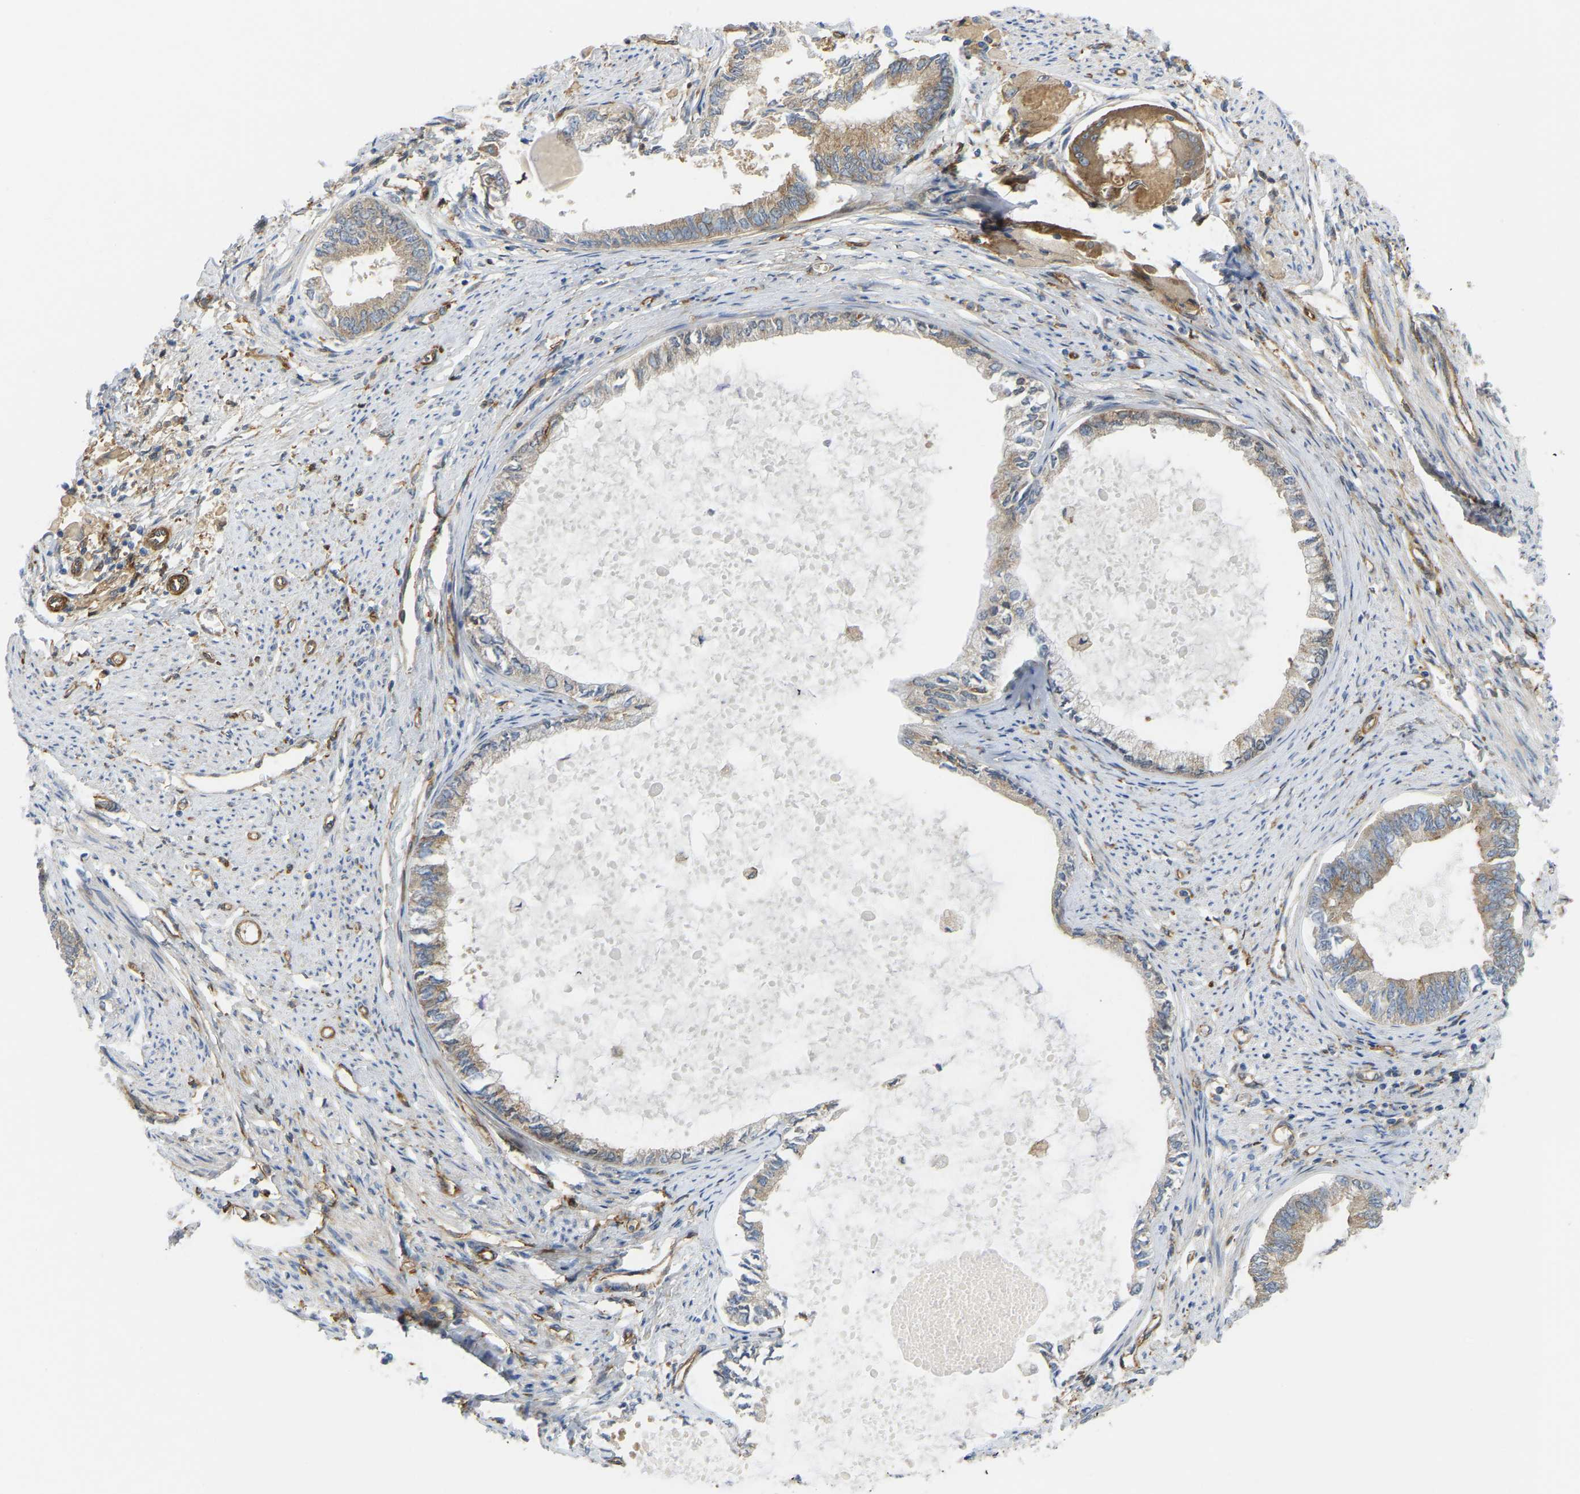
{"staining": {"intensity": "moderate", "quantity": "<25%", "location": "cytoplasmic/membranous"}, "tissue": "endometrial cancer", "cell_type": "Tumor cells", "image_type": "cancer", "snomed": [{"axis": "morphology", "description": "Adenocarcinoma, NOS"}, {"axis": "topography", "description": "Endometrium"}], "caption": "IHC of endometrial cancer (adenocarcinoma) shows low levels of moderate cytoplasmic/membranous positivity in about <25% of tumor cells.", "gene": "PICALM", "patient": {"sex": "female", "age": 86}}